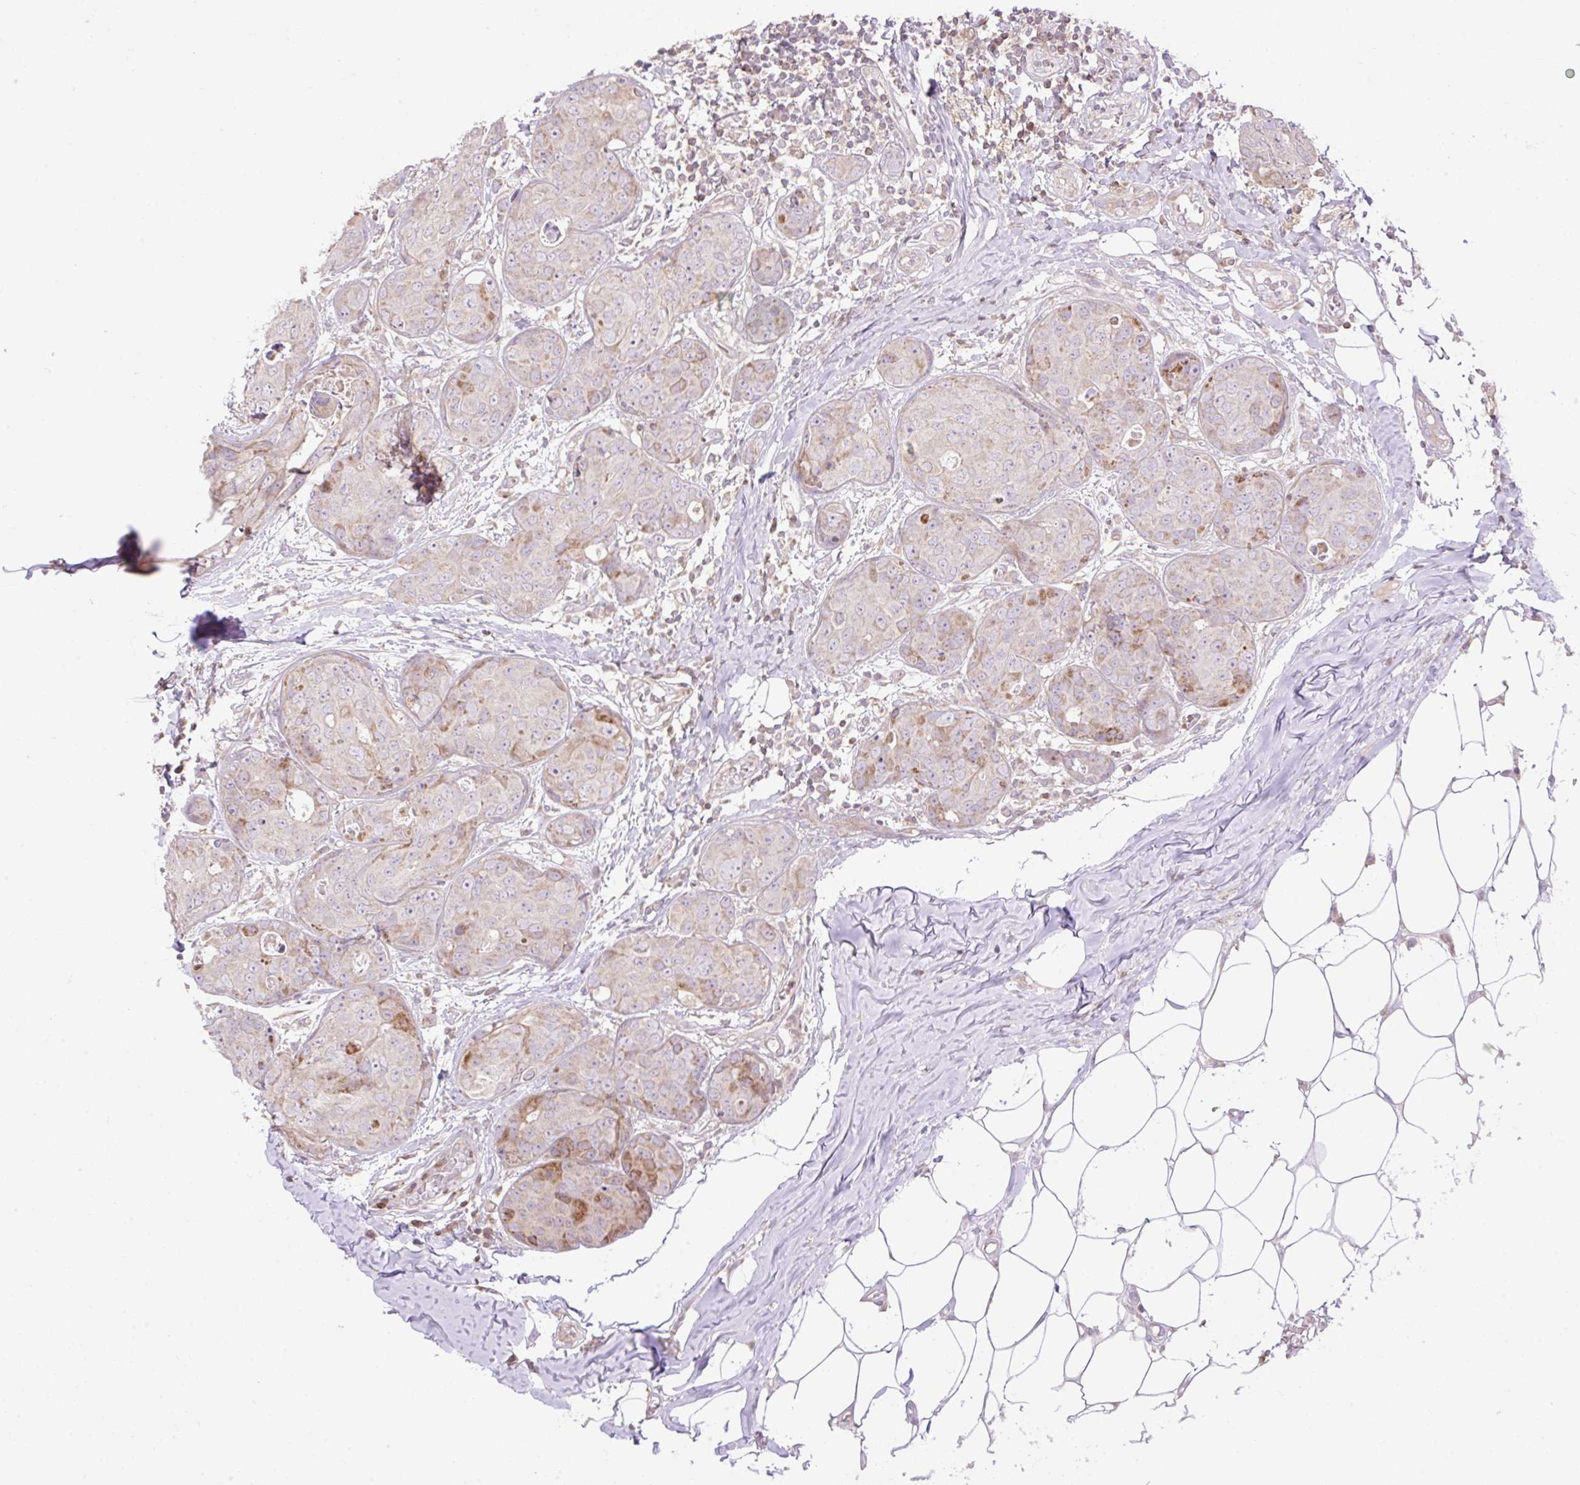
{"staining": {"intensity": "moderate", "quantity": "<25%", "location": "cytoplasmic/membranous"}, "tissue": "breast cancer", "cell_type": "Tumor cells", "image_type": "cancer", "snomed": [{"axis": "morphology", "description": "Duct carcinoma"}, {"axis": "topography", "description": "Breast"}], "caption": "The immunohistochemical stain highlights moderate cytoplasmic/membranous expression in tumor cells of breast cancer (infiltrating ductal carcinoma) tissue.", "gene": "VPS25", "patient": {"sex": "female", "age": 43}}